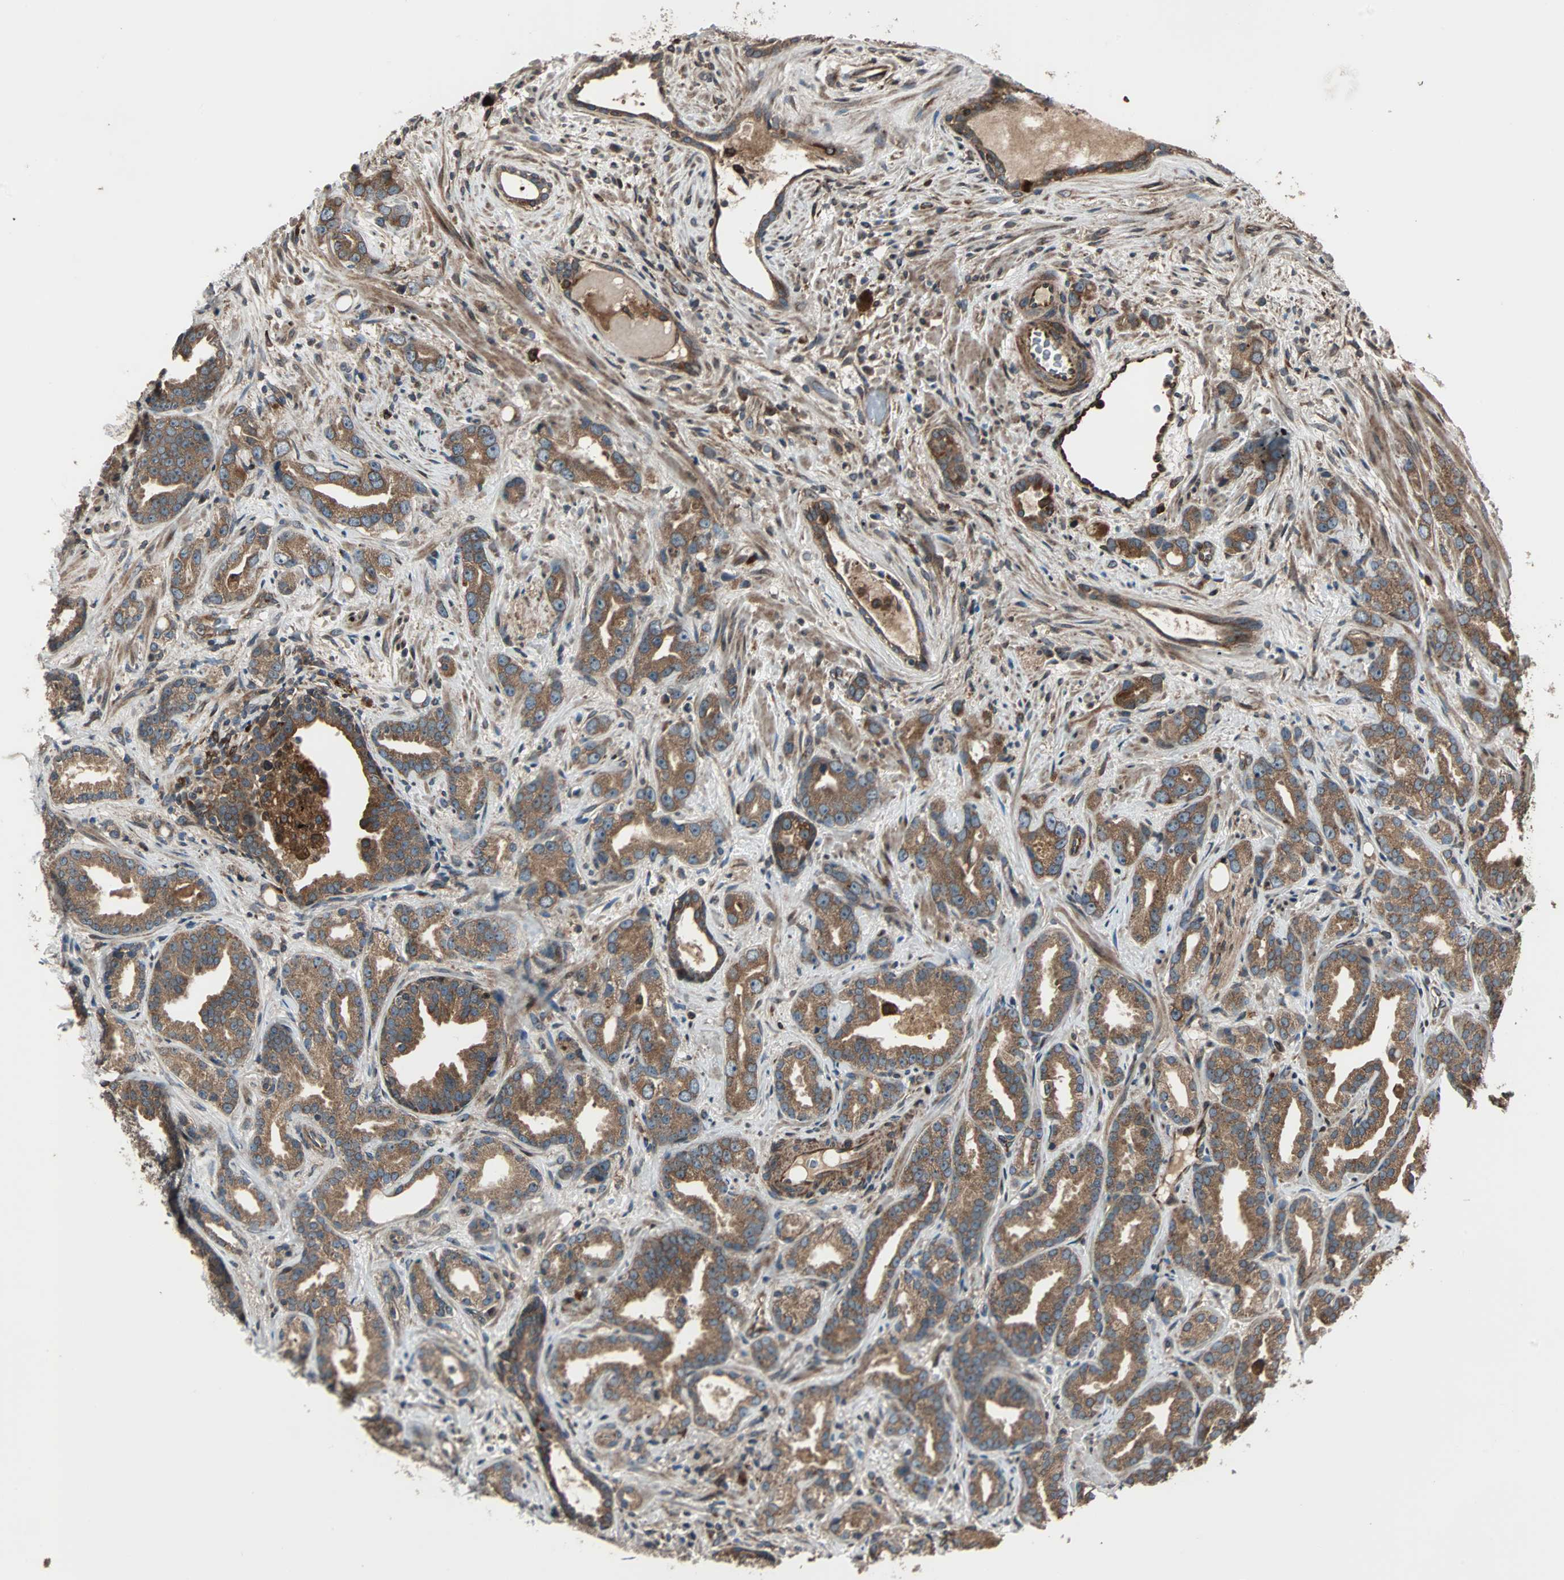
{"staining": {"intensity": "strong", "quantity": ">75%", "location": "cytoplasmic/membranous"}, "tissue": "prostate cancer", "cell_type": "Tumor cells", "image_type": "cancer", "snomed": [{"axis": "morphology", "description": "Adenocarcinoma, Low grade"}, {"axis": "topography", "description": "Prostate"}], "caption": "Immunohistochemical staining of prostate cancer demonstrates high levels of strong cytoplasmic/membranous positivity in about >75% of tumor cells.", "gene": "RAB7A", "patient": {"sex": "male", "age": 63}}